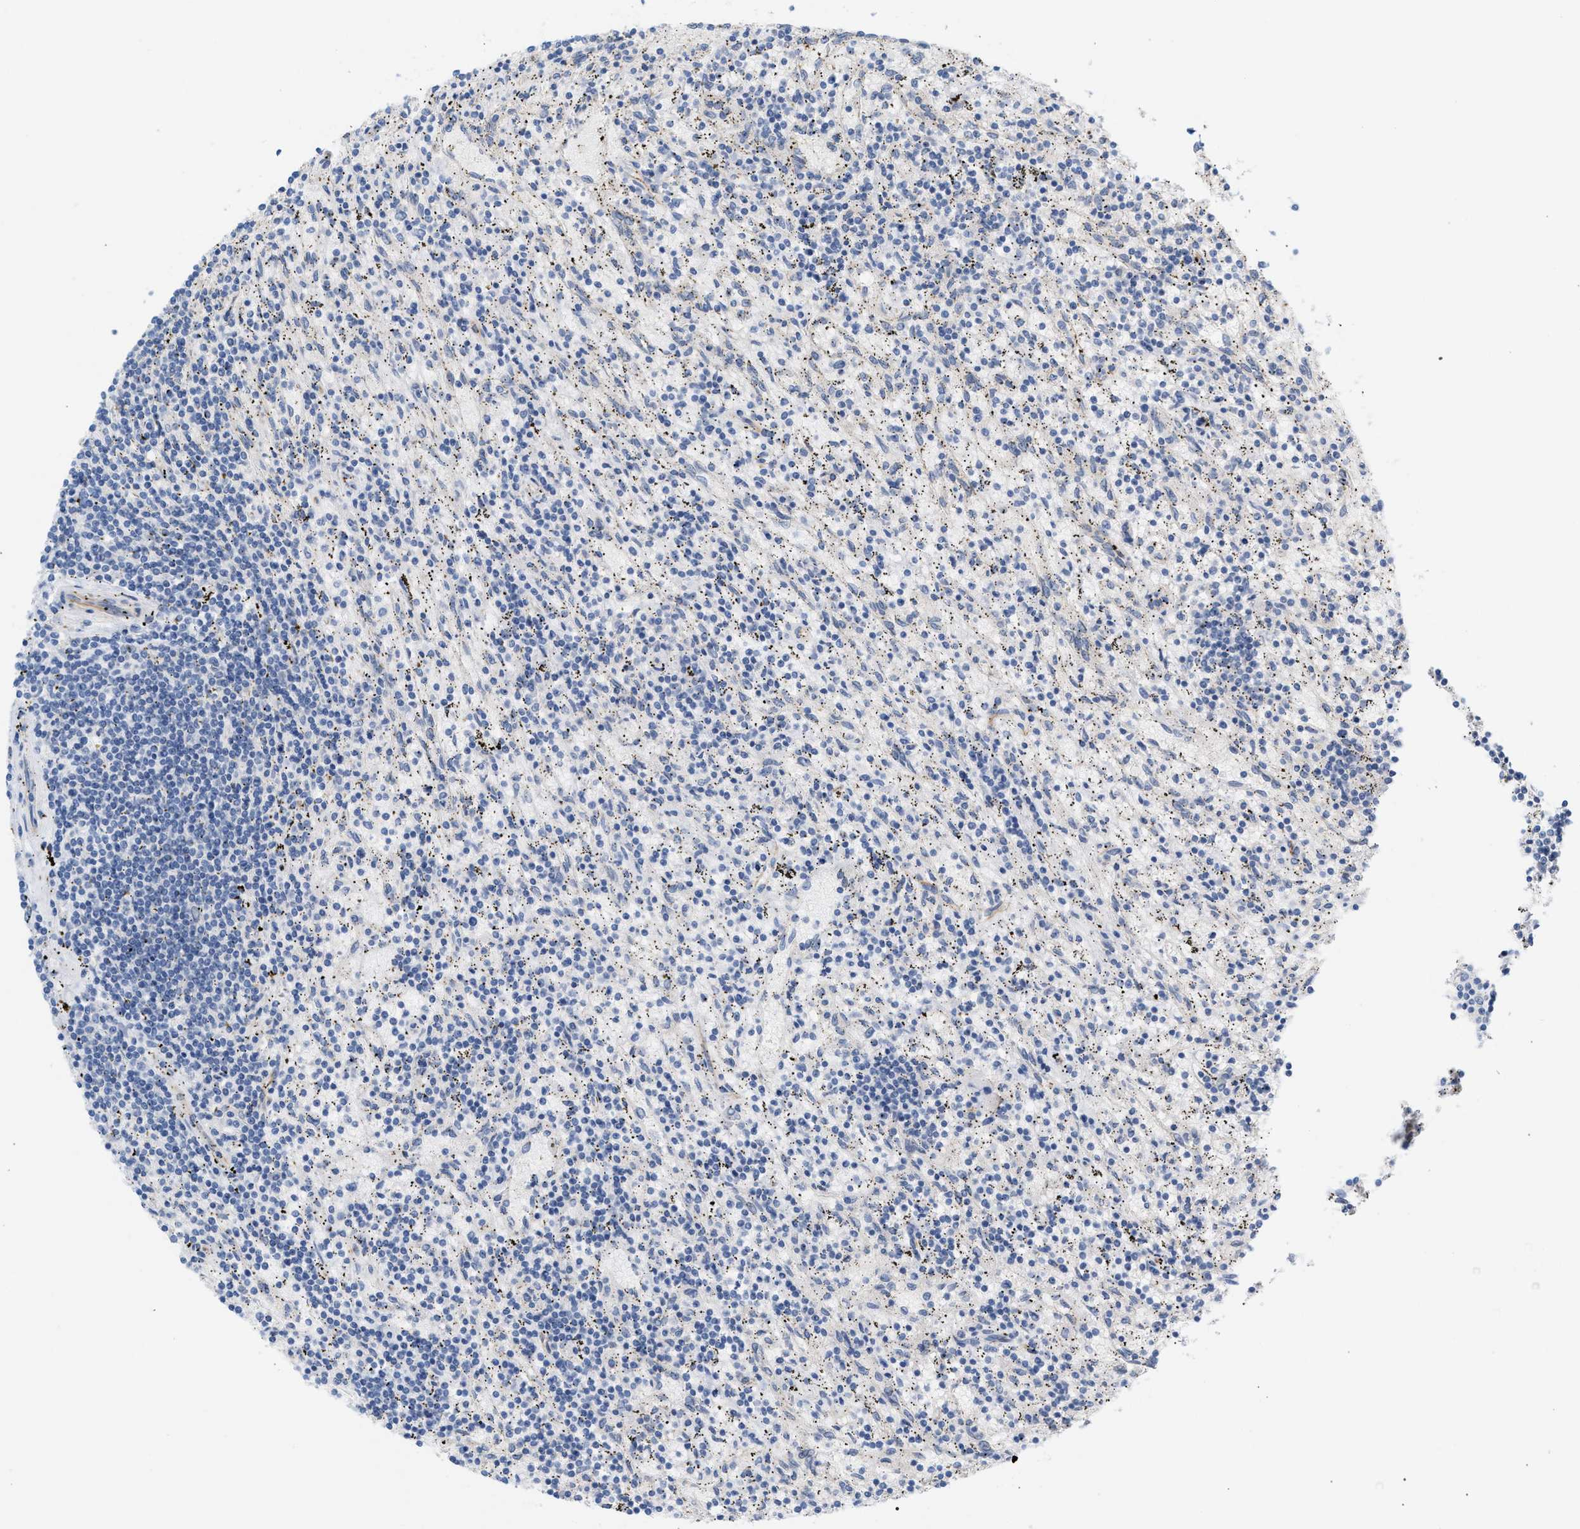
{"staining": {"intensity": "negative", "quantity": "none", "location": "none"}, "tissue": "lymphoma", "cell_type": "Tumor cells", "image_type": "cancer", "snomed": [{"axis": "morphology", "description": "Malignant lymphoma, non-Hodgkin's type, Low grade"}, {"axis": "topography", "description": "Spleen"}], "caption": "The photomicrograph displays no staining of tumor cells in lymphoma.", "gene": "LRCH1", "patient": {"sex": "male", "age": 76}}